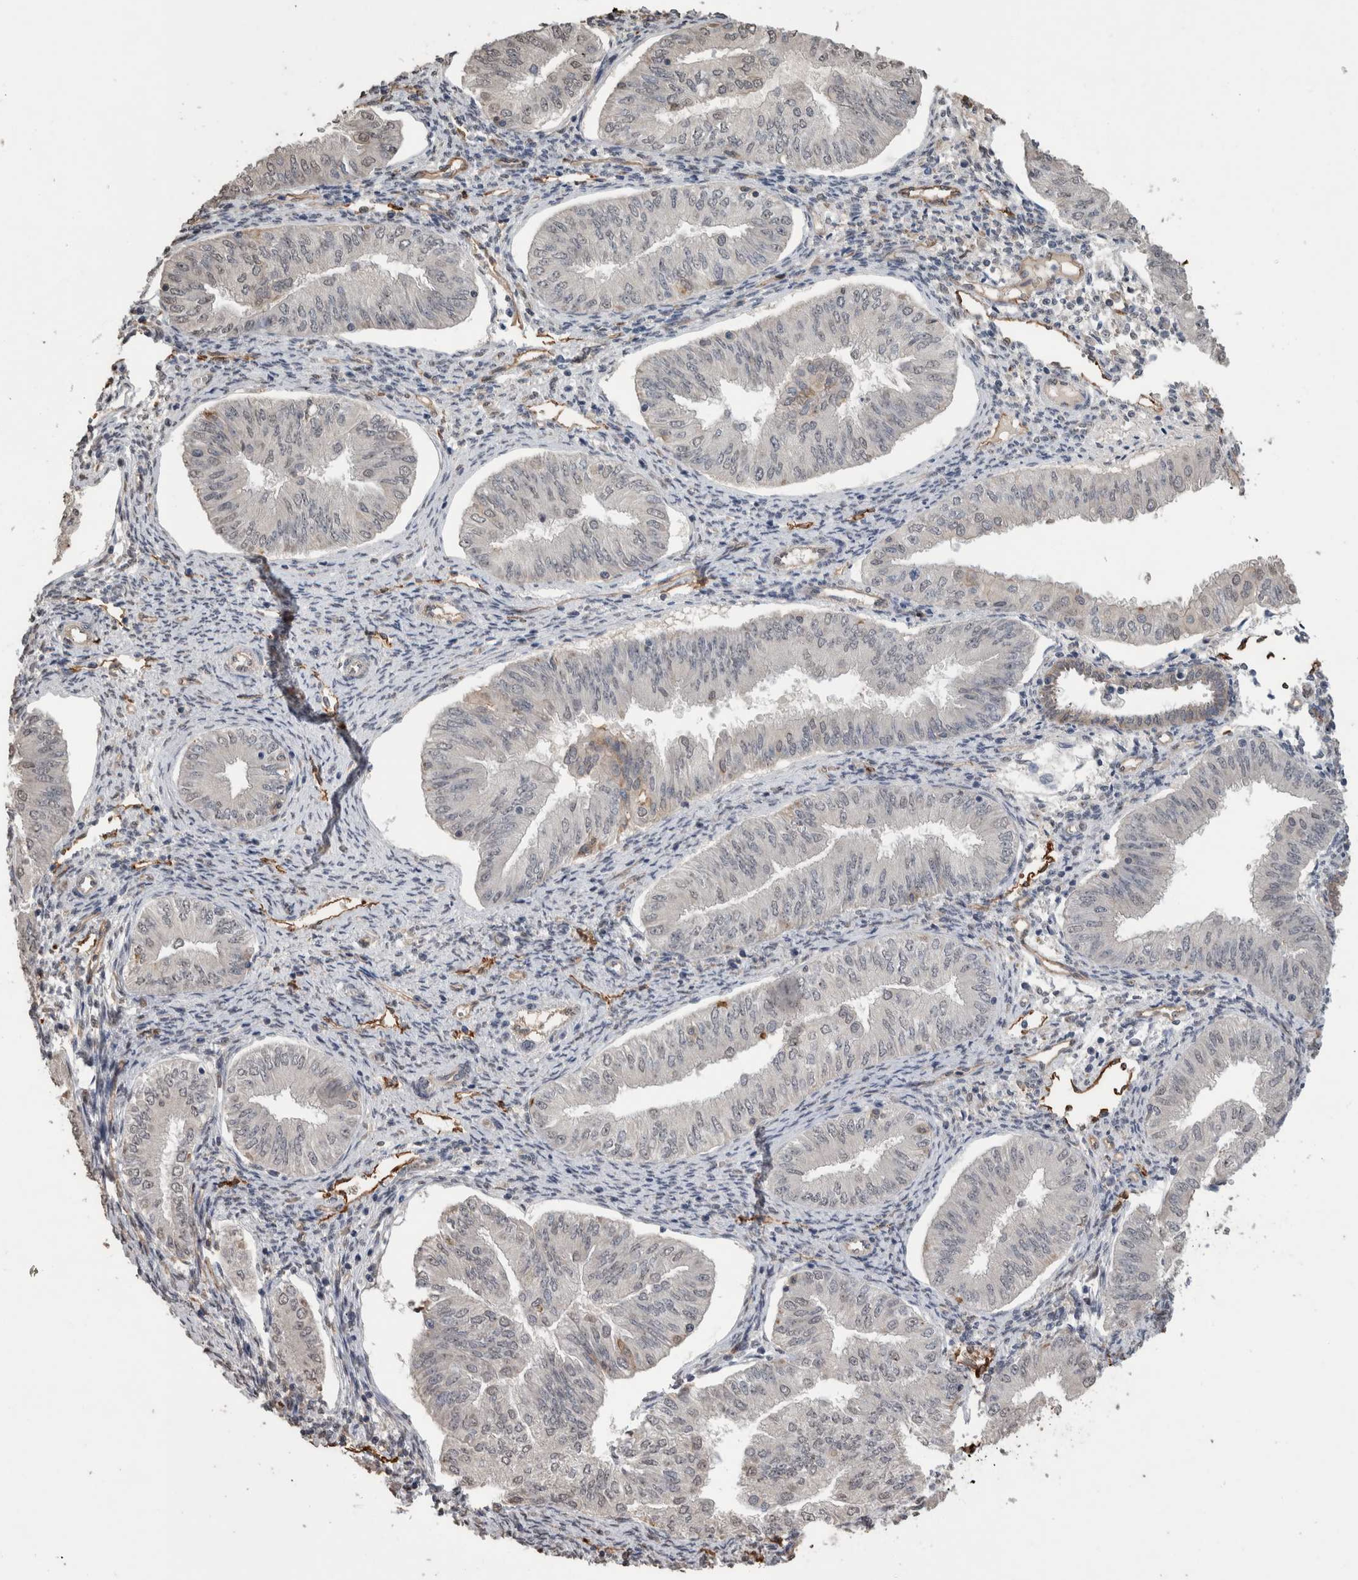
{"staining": {"intensity": "negative", "quantity": "none", "location": "none"}, "tissue": "endometrial cancer", "cell_type": "Tumor cells", "image_type": "cancer", "snomed": [{"axis": "morphology", "description": "Normal tissue, NOS"}, {"axis": "morphology", "description": "Adenocarcinoma, NOS"}, {"axis": "topography", "description": "Endometrium"}], "caption": "There is no significant expression in tumor cells of adenocarcinoma (endometrial).", "gene": "S100A10", "patient": {"sex": "female", "age": 53}}